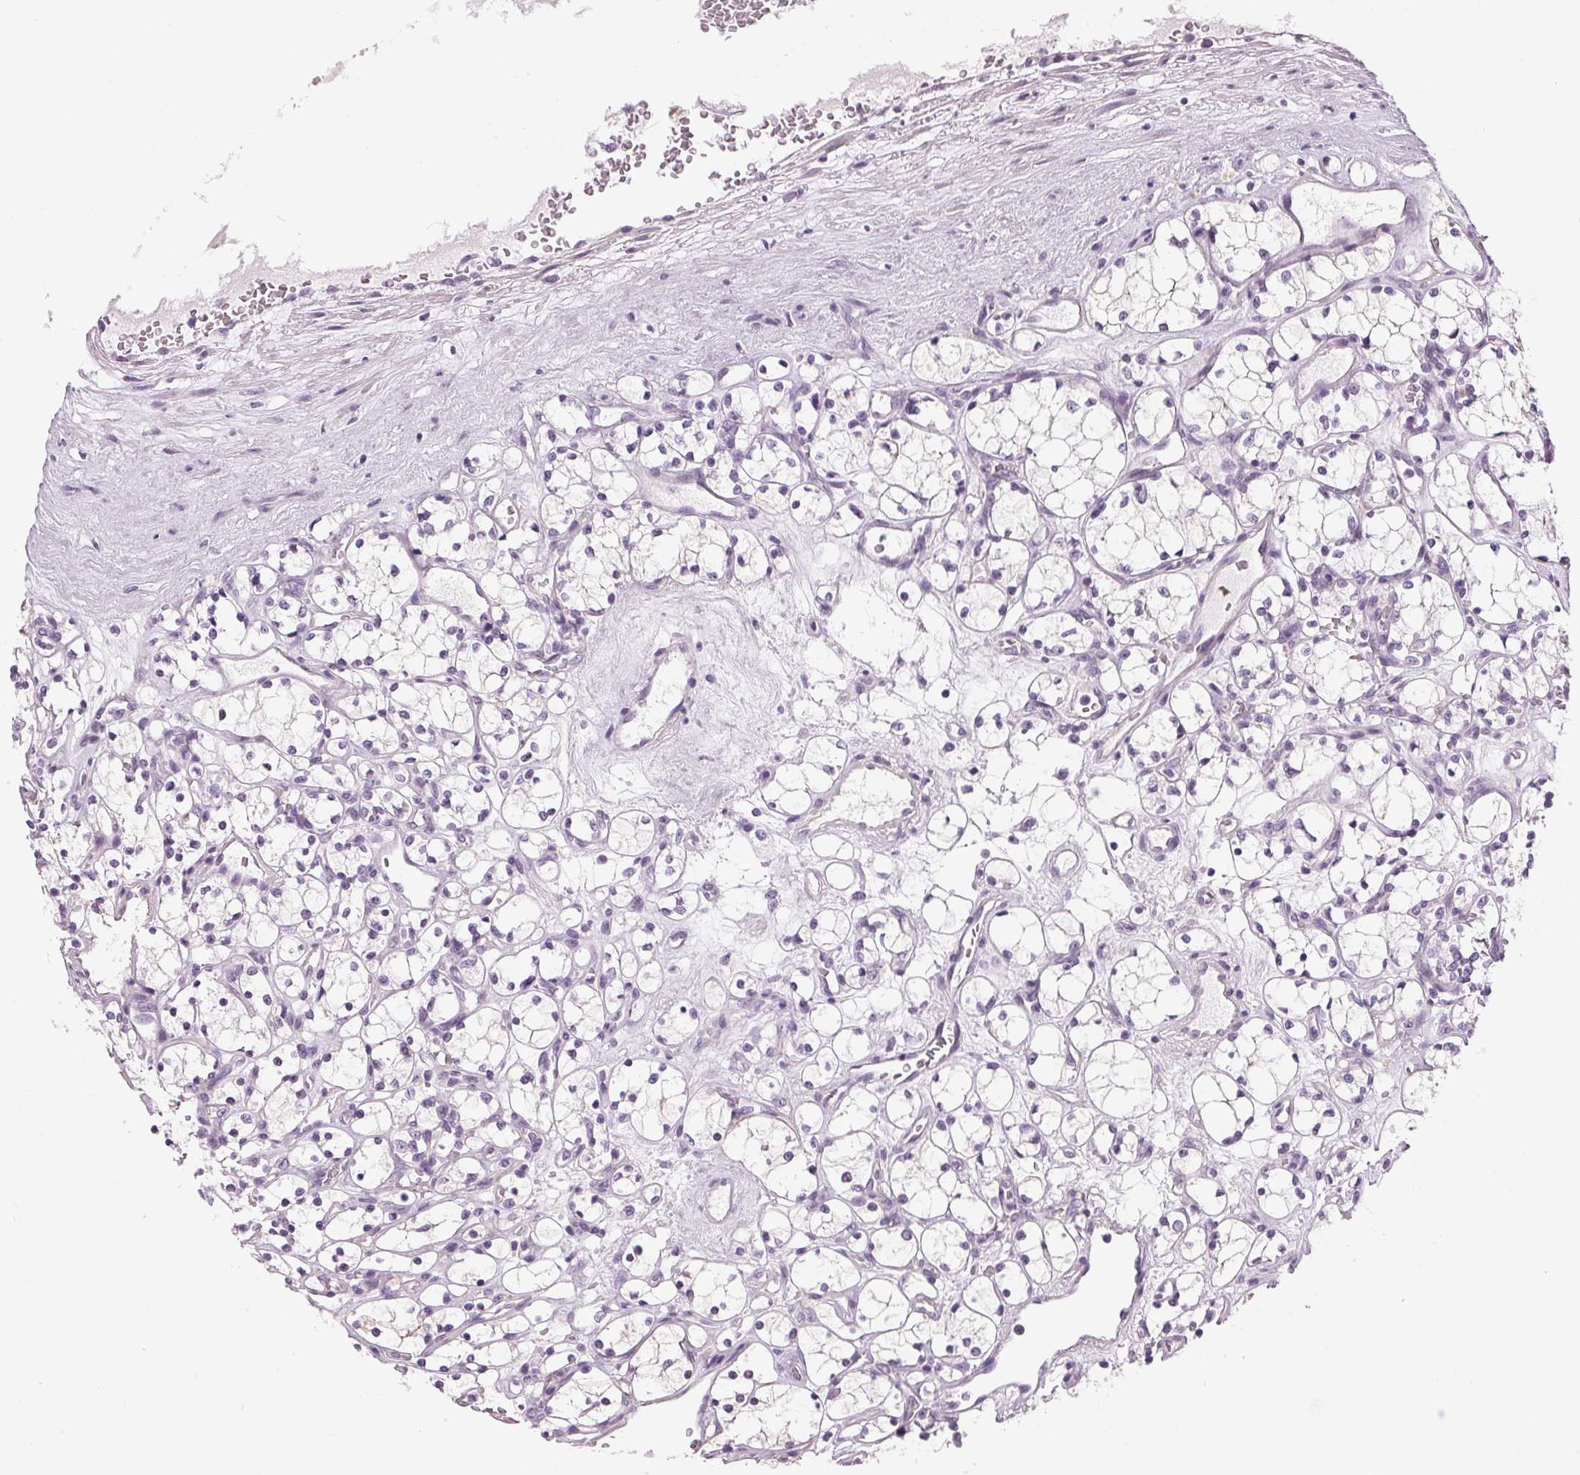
{"staining": {"intensity": "negative", "quantity": "none", "location": "none"}, "tissue": "renal cancer", "cell_type": "Tumor cells", "image_type": "cancer", "snomed": [{"axis": "morphology", "description": "Adenocarcinoma, NOS"}, {"axis": "topography", "description": "Kidney"}], "caption": "Protein analysis of renal cancer shows no significant positivity in tumor cells.", "gene": "MISP", "patient": {"sex": "female", "age": 69}}